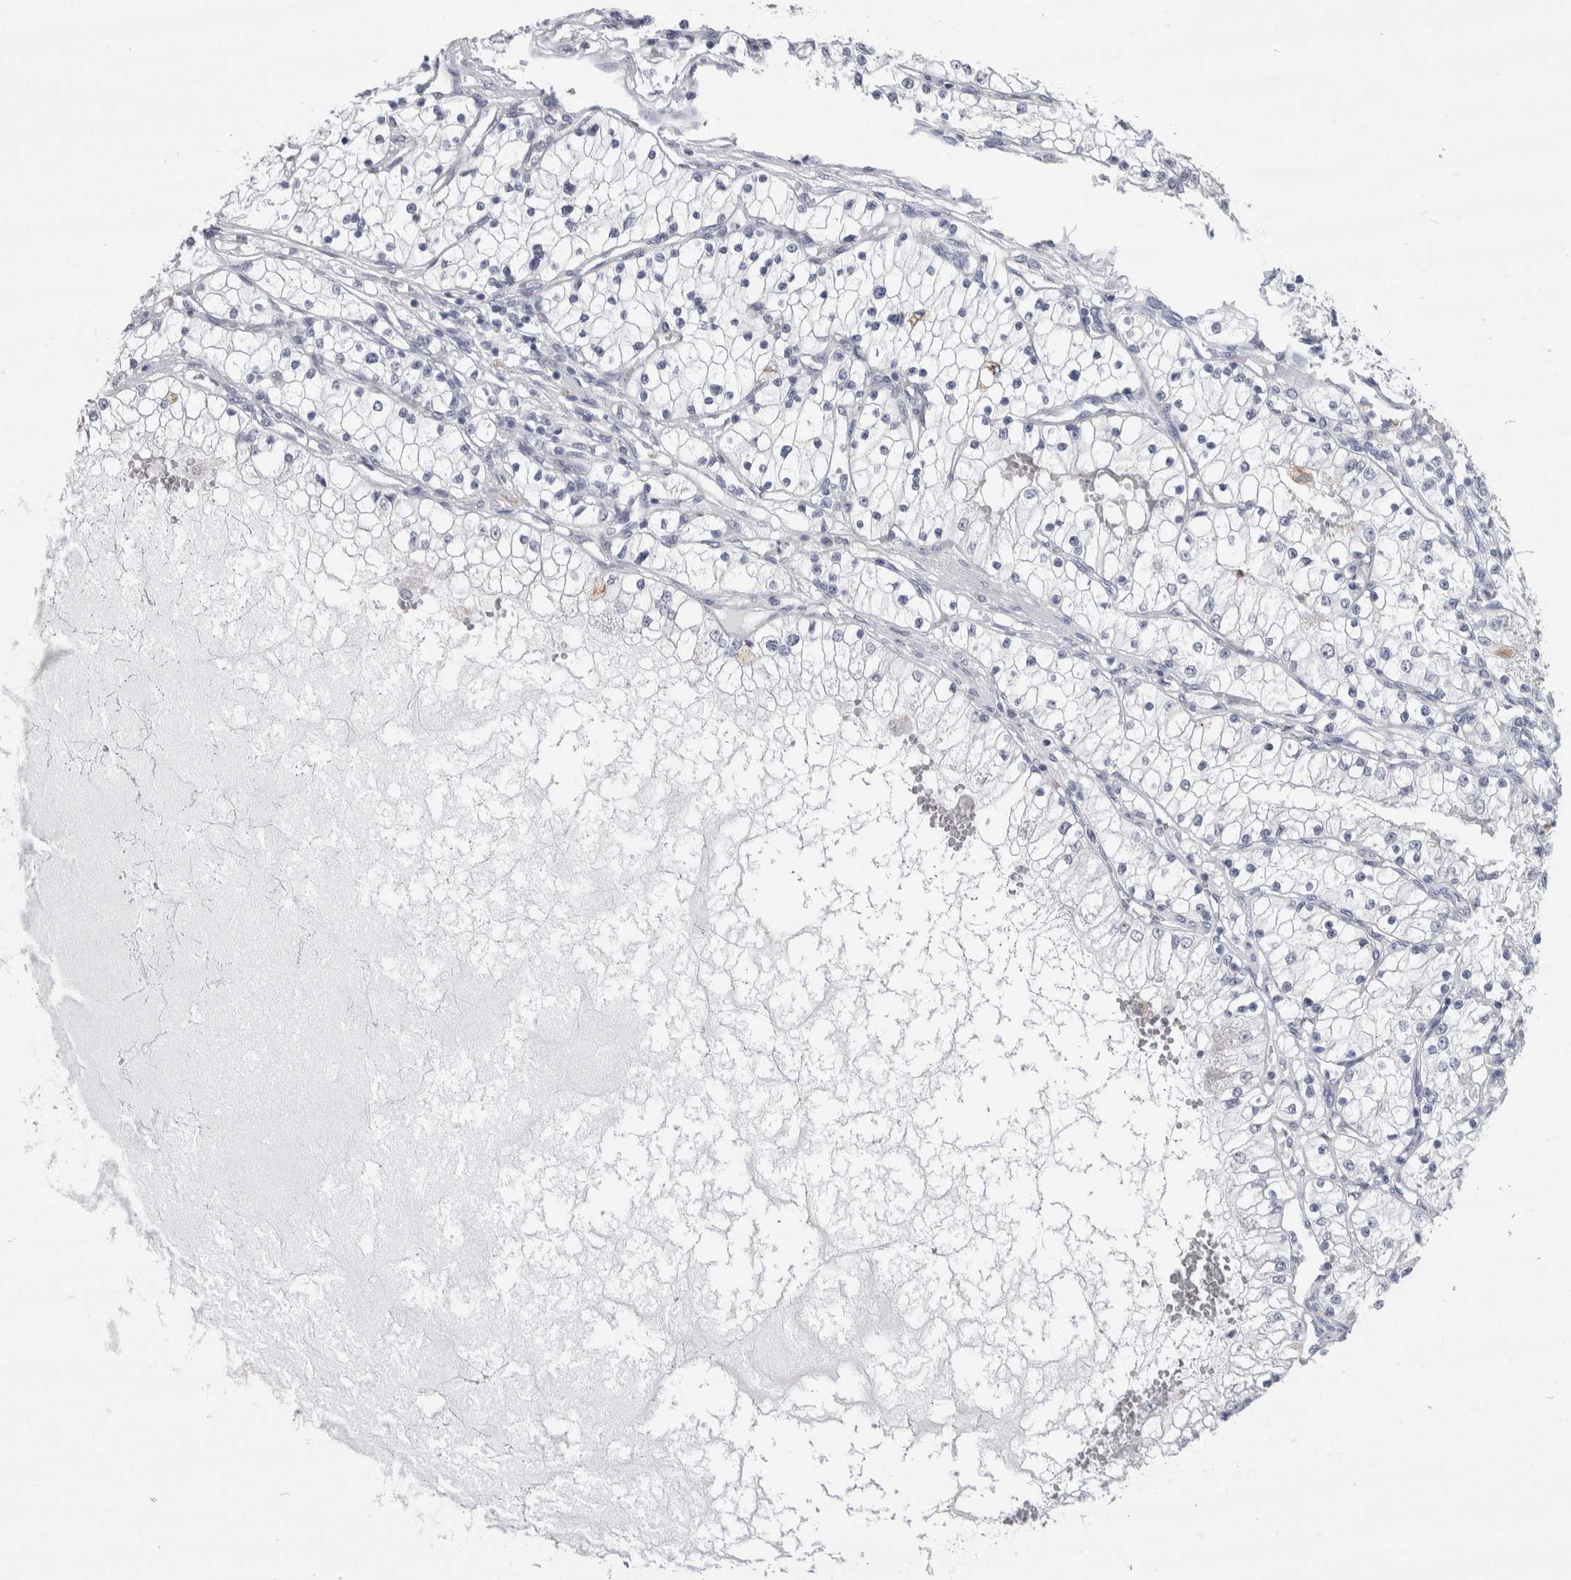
{"staining": {"intensity": "negative", "quantity": "none", "location": "none"}, "tissue": "renal cancer", "cell_type": "Tumor cells", "image_type": "cancer", "snomed": [{"axis": "morphology", "description": "Adenocarcinoma, NOS"}, {"axis": "topography", "description": "Kidney"}], "caption": "This is a micrograph of IHC staining of renal adenocarcinoma, which shows no positivity in tumor cells.", "gene": "CDH17", "patient": {"sex": "male", "age": 68}}